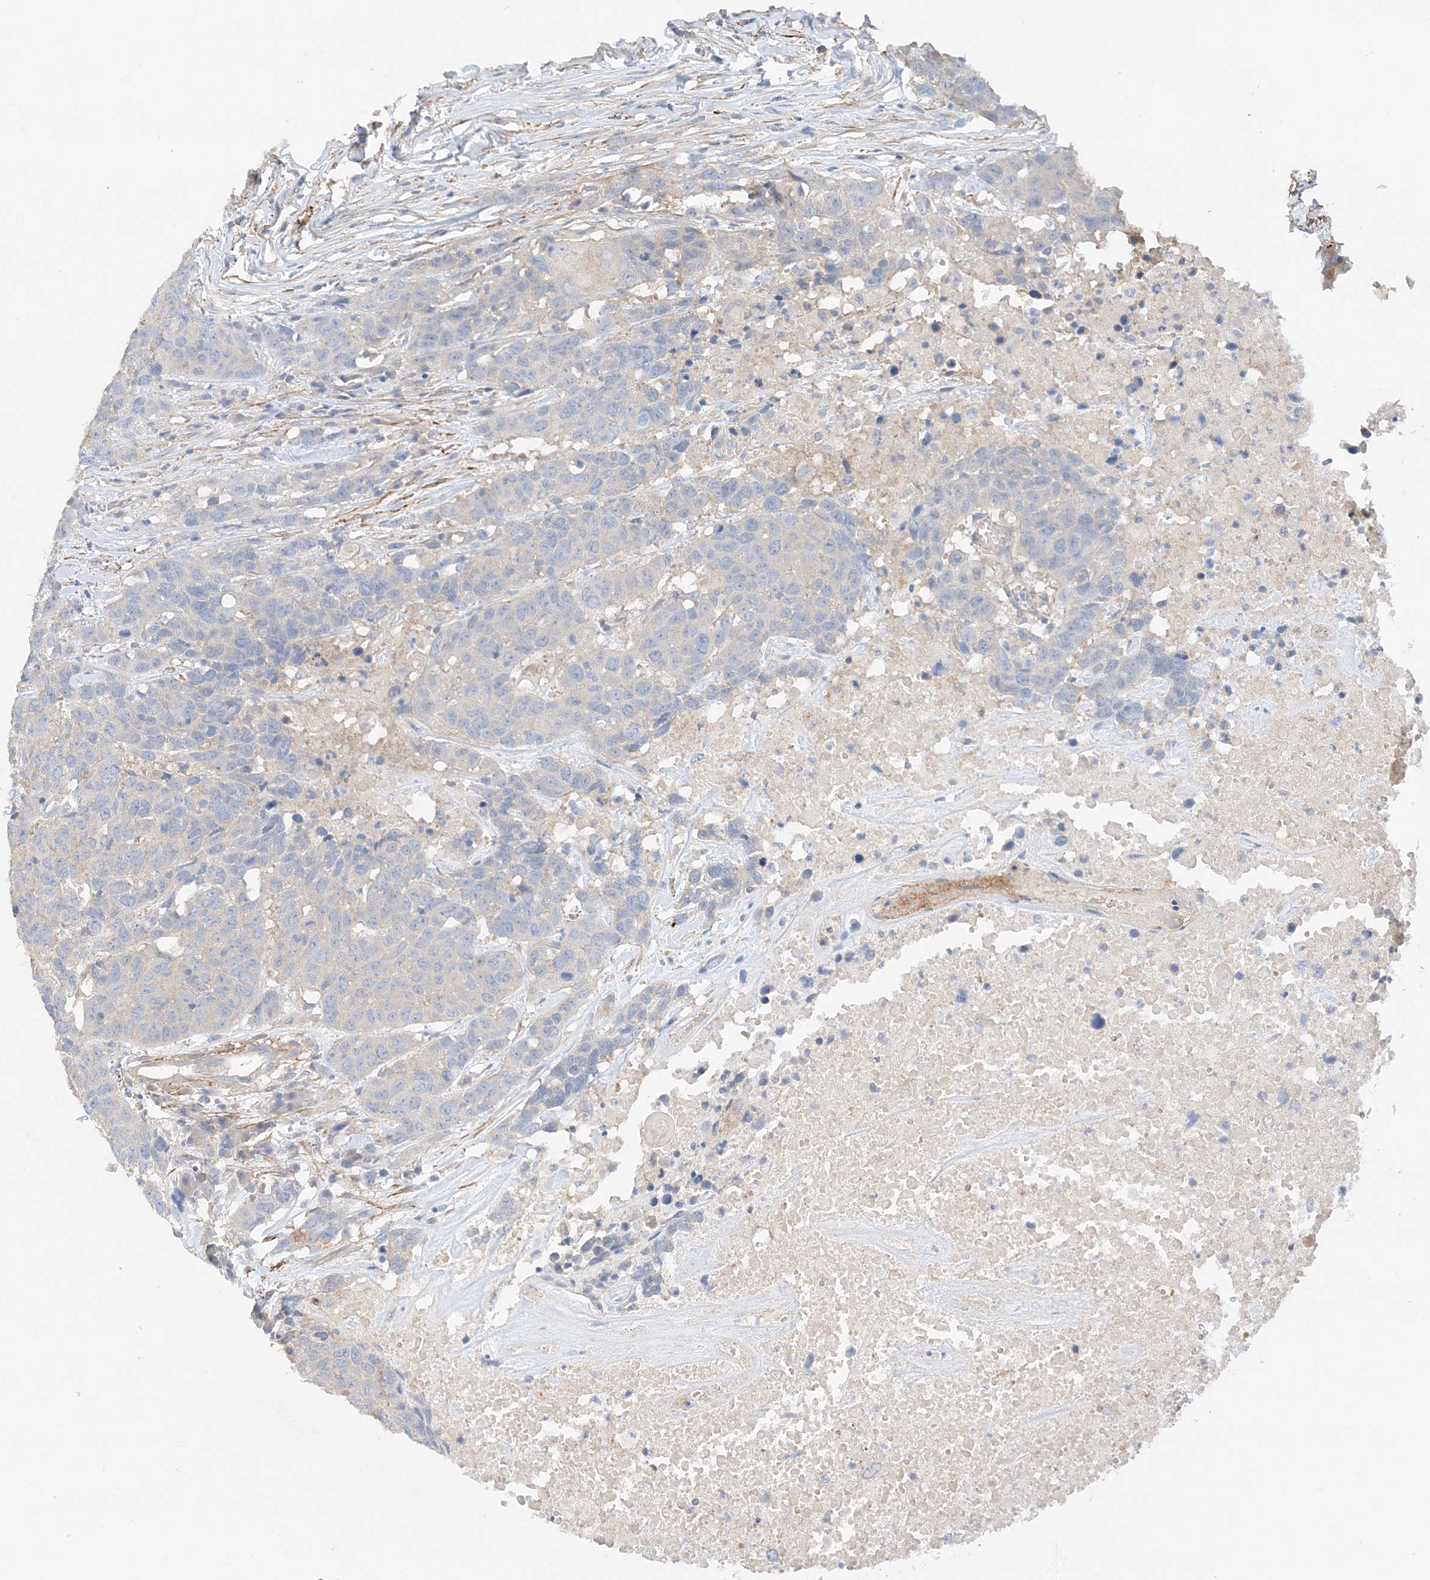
{"staining": {"intensity": "negative", "quantity": "none", "location": "none"}, "tissue": "head and neck cancer", "cell_type": "Tumor cells", "image_type": "cancer", "snomed": [{"axis": "morphology", "description": "Squamous cell carcinoma, NOS"}, {"axis": "topography", "description": "Head-Neck"}], "caption": "There is no significant expression in tumor cells of squamous cell carcinoma (head and neck).", "gene": "KIFBP", "patient": {"sex": "male", "age": 66}}